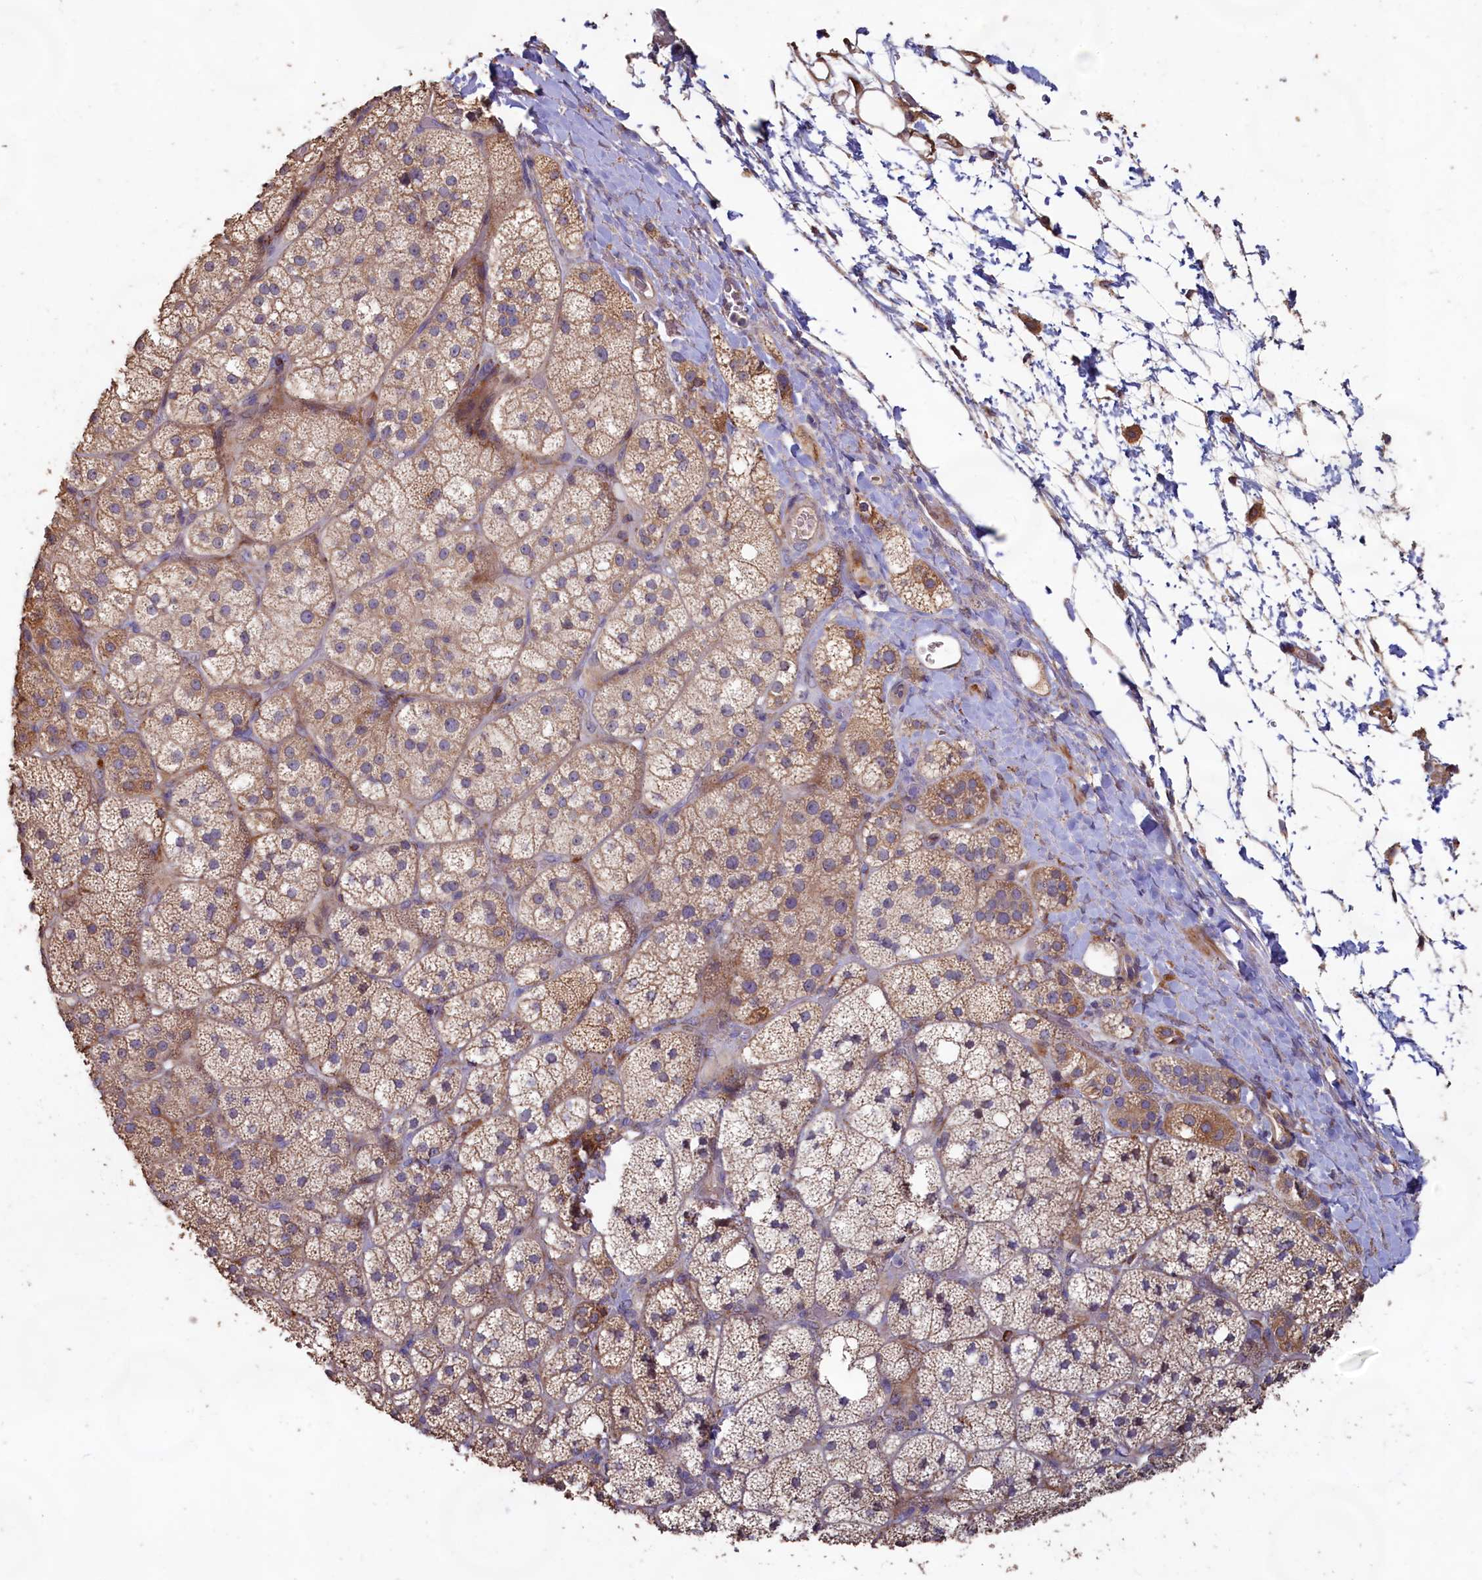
{"staining": {"intensity": "moderate", "quantity": ">75%", "location": "cytoplasmic/membranous"}, "tissue": "adrenal gland", "cell_type": "Glandular cells", "image_type": "normal", "snomed": [{"axis": "morphology", "description": "Normal tissue, NOS"}, {"axis": "topography", "description": "Adrenal gland"}], "caption": "A photomicrograph of human adrenal gland stained for a protein displays moderate cytoplasmic/membranous brown staining in glandular cells. Using DAB (3,3'-diaminobenzidine) (brown) and hematoxylin (blue) stains, captured at high magnification using brightfield microscopy.", "gene": "FUNDC1", "patient": {"sex": "male", "age": 61}}